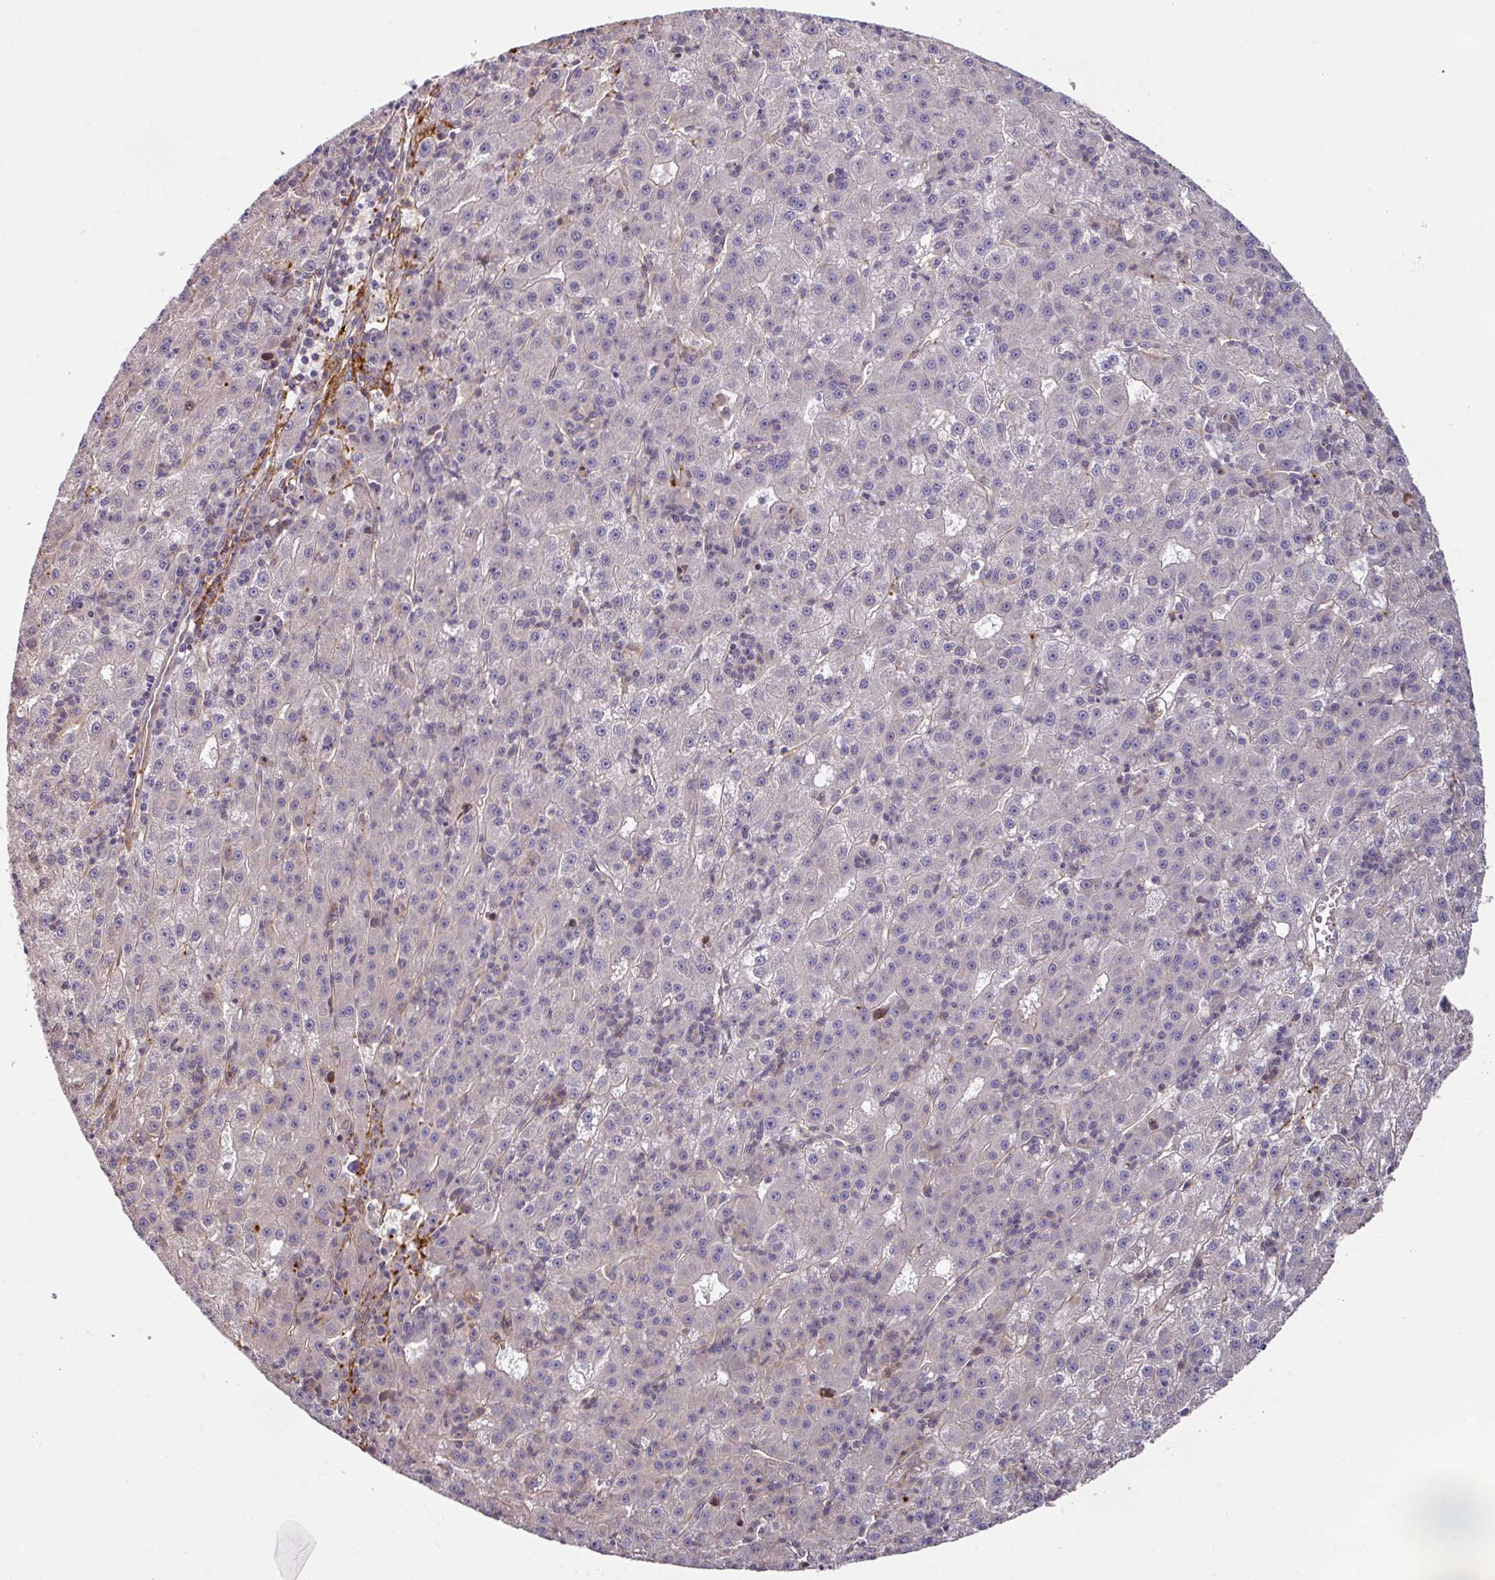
{"staining": {"intensity": "negative", "quantity": "none", "location": "none"}, "tissue": "liver cancer", "cell_type": "Tumor cells", "image_type": "cancer", "snomed": [{"axis": "morphology", "description": "Carcinoma, Hepatocellular, NOS"}, {"axis": "topography", "description": "Liver"}], "caption": "Protein analysis of liver hepatocellular carcinoma shows no significant positivity in tumor cells. The staining was performed using DAB (3,3'-diaminobenzidine) to visualize the protein expression in brown, while the nuclei were stained in blue with hematoxylin (Magnification: 20x).", "gene": "CASP2", "patient": {"sex": "male", "age": 76}}